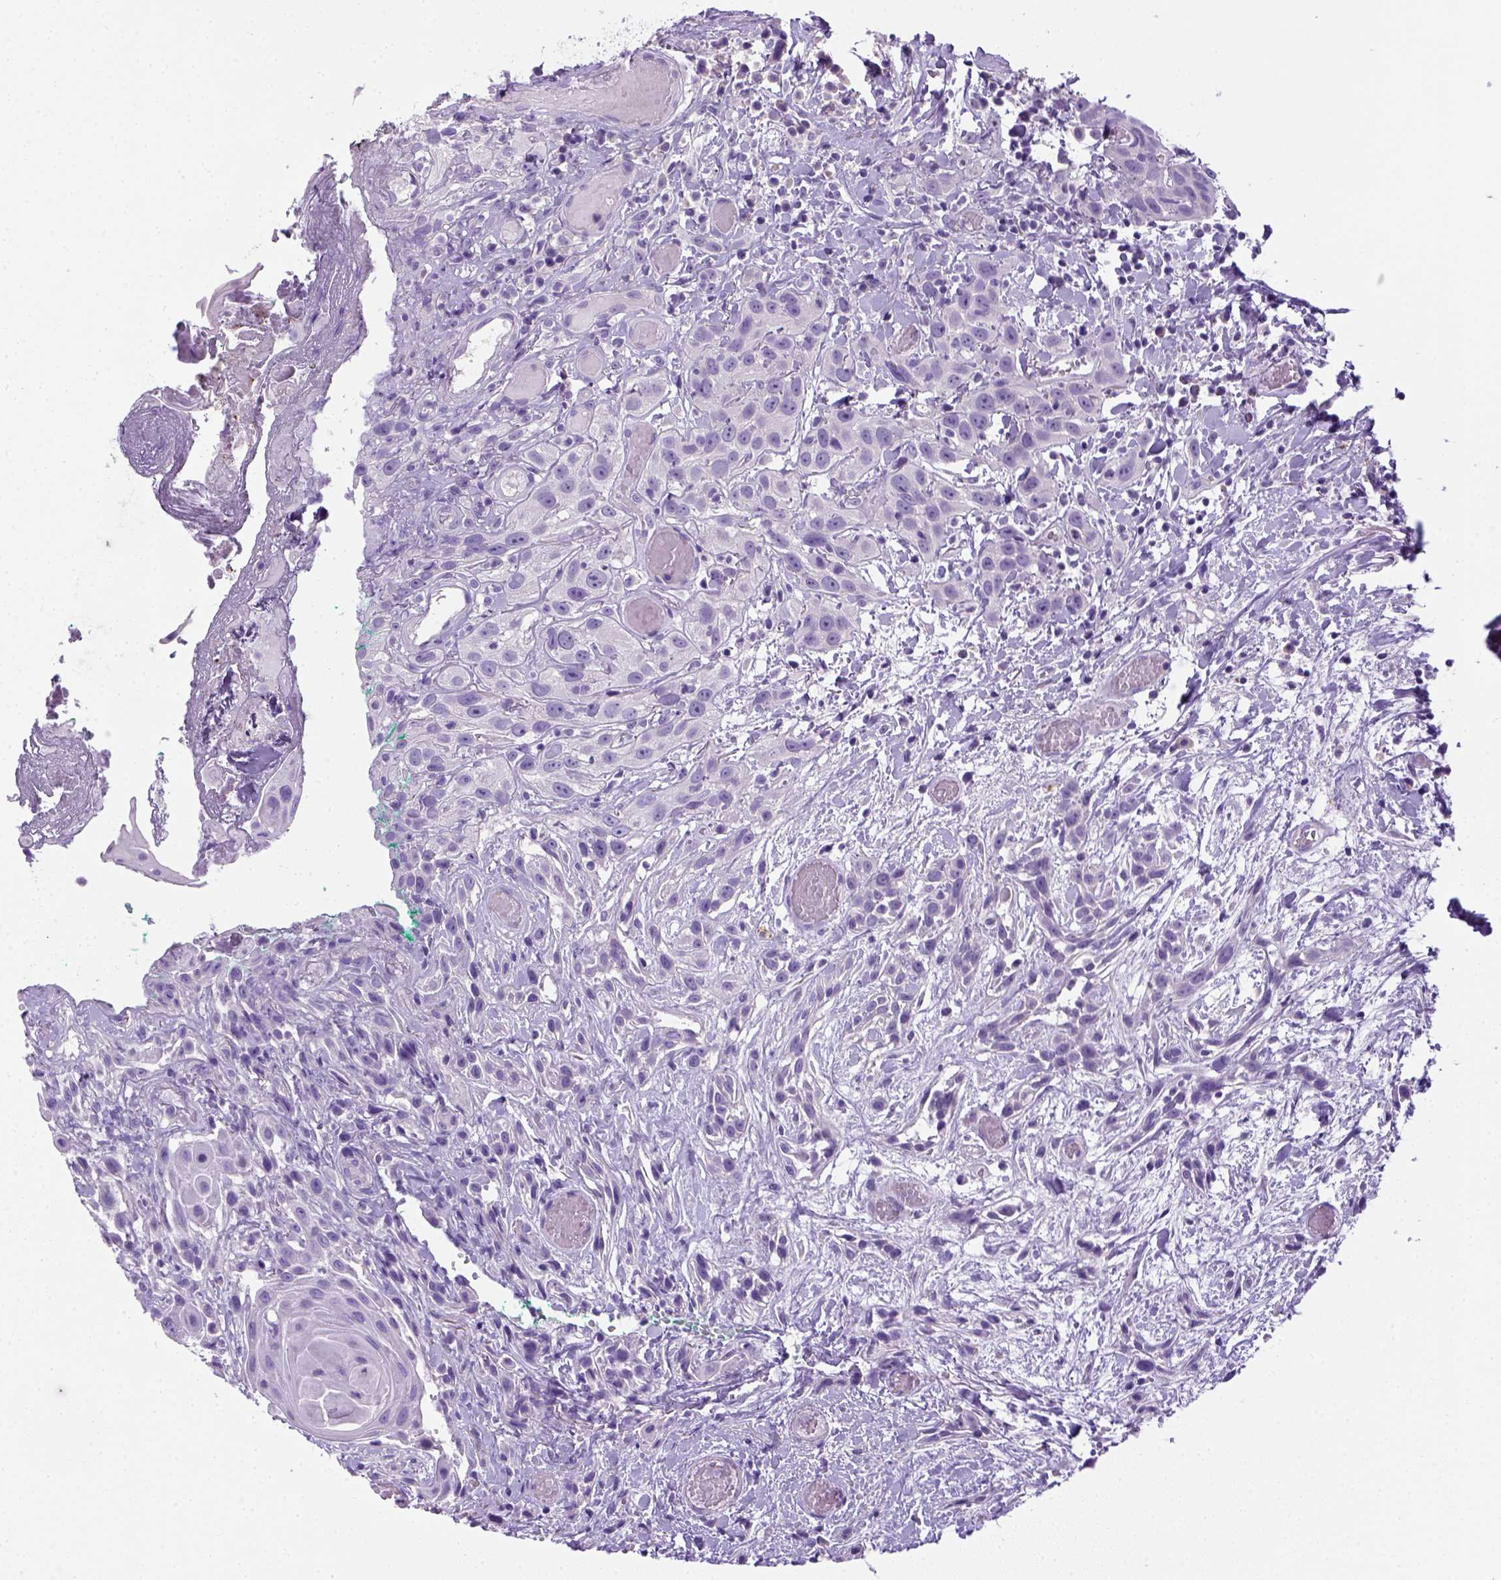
{"staining": {"intensity": "negative", "quantity": "none", "location": "none"}, "tissue": "head and neck cancer", "cell_type": "Tumor cells", "image_type": "cancer", "snomed": [{"axis": "morphology", "description": "Normal tissue, NOS"}, {"axis": "morphology", "description": "Squamous cell carcinoma, NOS"}, {"axis": "topography", "description": "Oral tissue"}, {"axis": "topography", "description": "Salivary gland"}, {"axis": "topography", "description": "Head-Neck"}], "caption": "Immunohistochemistry (IHC) micrograph of head and neck cancer (squamous cell carcinoma) stained for a protein (brown), which displays no expression in tumor cells. The staining was performed using DAB (3,3'-diaminobenzidine) to visualize the protein expression in brown, while the nuclei were stained in blue with hematoxylin (Magnification: 20x).", "gene": "KRT71", "patient": {"sex": "female", "age": 62}}